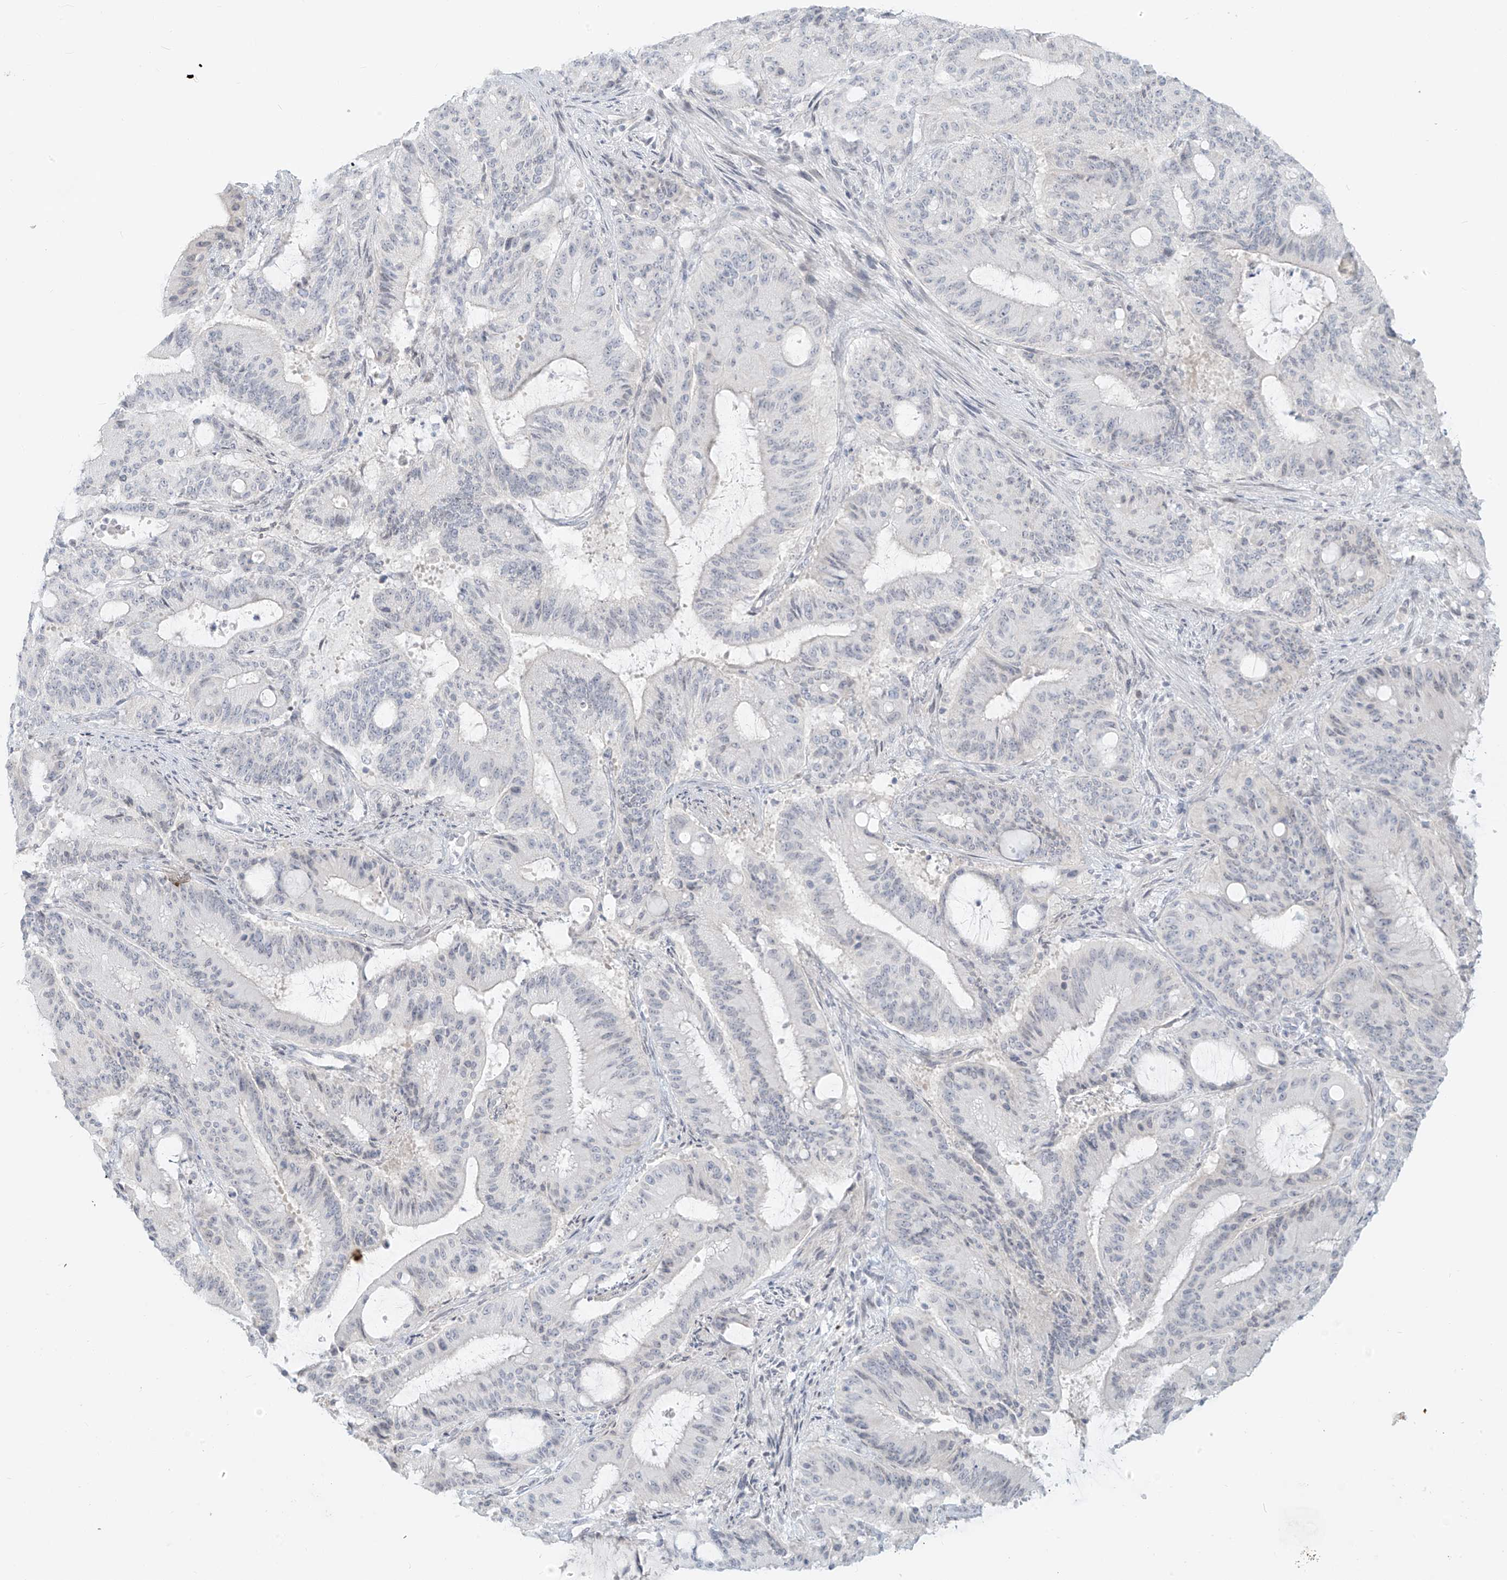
{"staining": {"intensity": "negative", "quantity": "none", "location": "none"}, "tissue": "liver cancer", "cell_type": "Tumor cells", "image_type": "cancer", "snomed": [{"axis": "morphology", "description": "Normal tissue, NOS"}, {"axis": "morphology", "description": "Cholangiocarcinoma"}, {"axis": "topography", "description": "Liver"}, {"axis": "topography", "description": "Peripheral nerve tissue"}], "caption": "This is an immunohistochemistry (IHC) micrograph of liver cancer (cholangiocarcinoma). There is no expression in tumor cells.", "gene": "OSBPL7", "patient": {"sex": "female", "age": 73}}